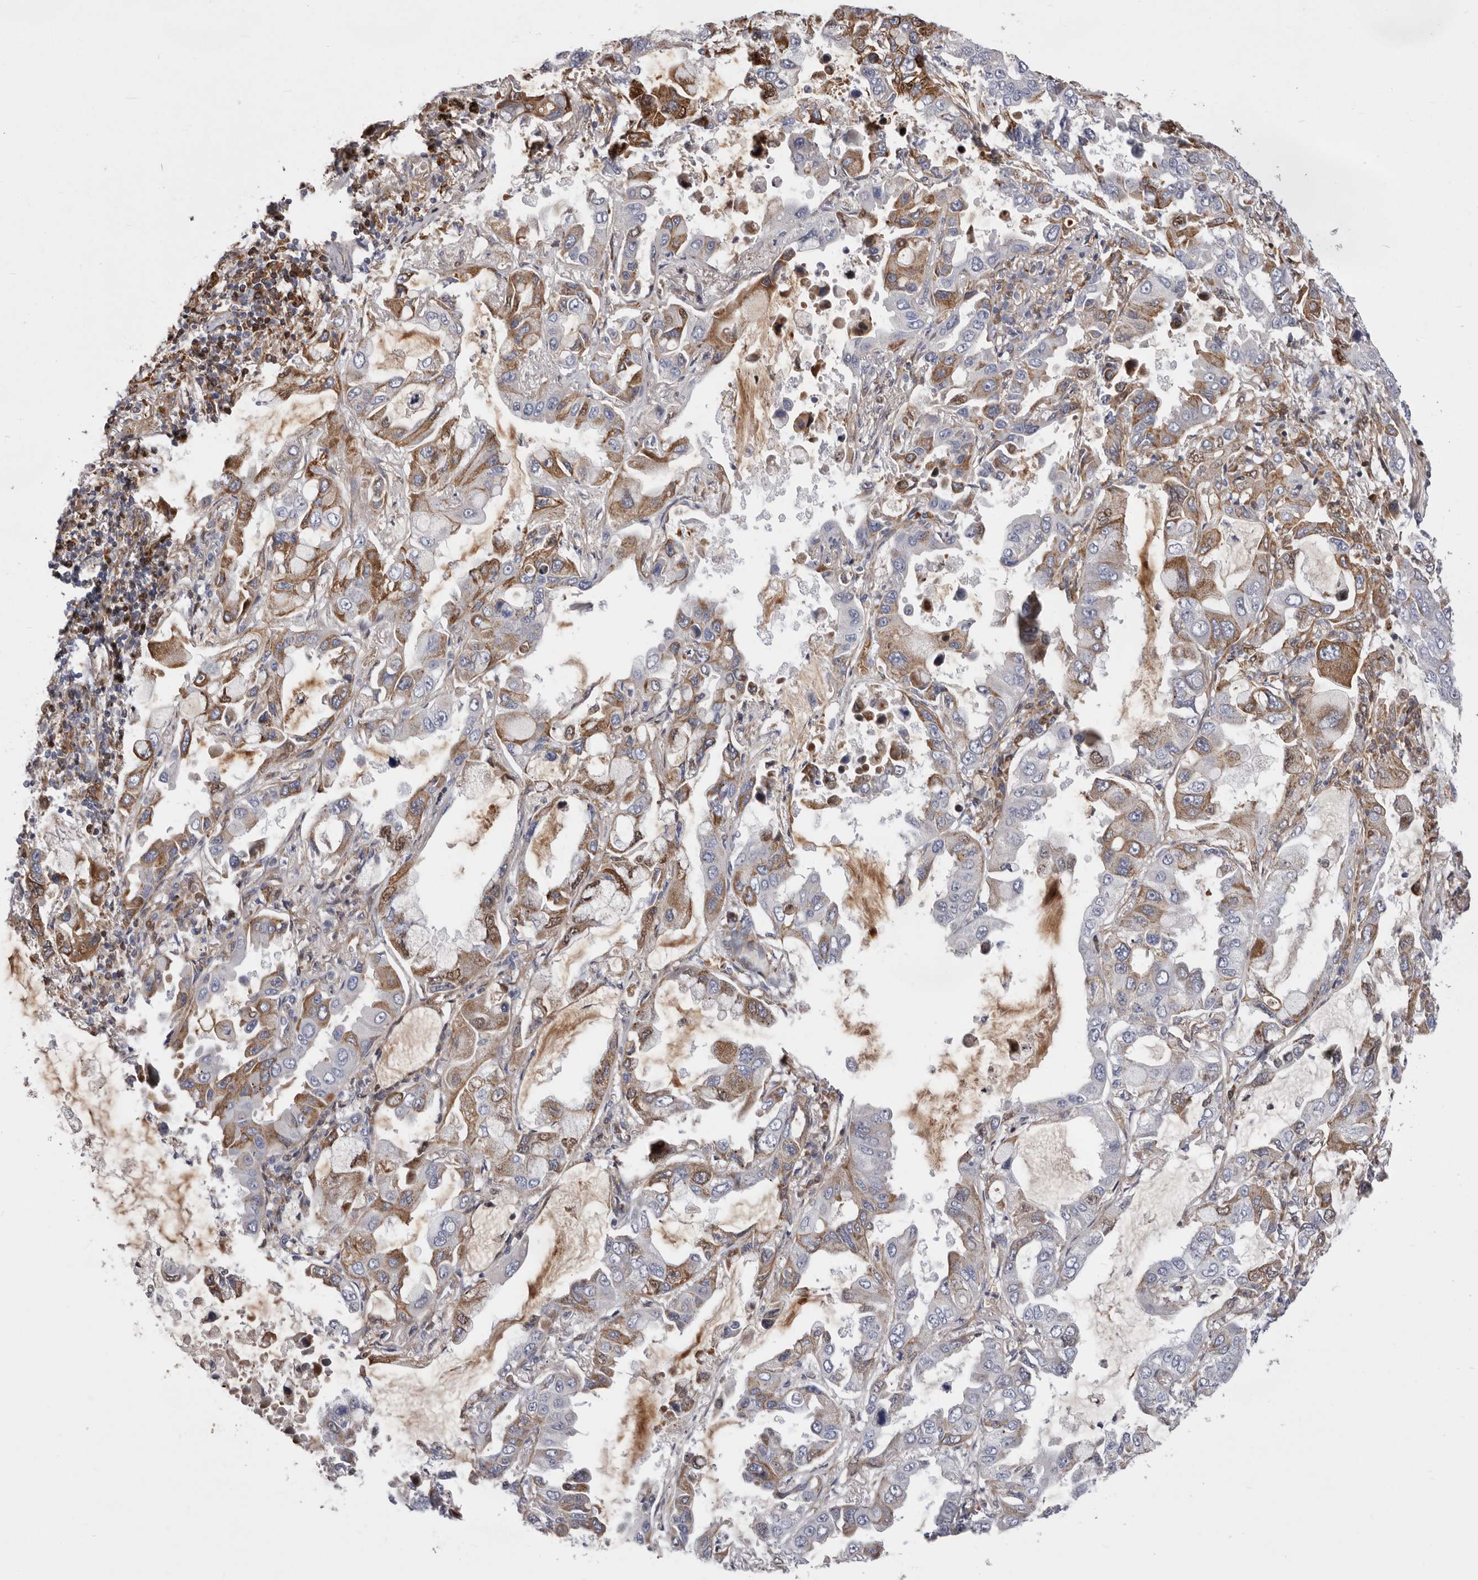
{"staining": {"intensity": "moderate", "quantity": "<25%", "location": "cytoplasmic/membranous"}, "tissue": "lung cancer", "cell_type": "Tumor cells", "image_type": "cancer", "snomed": [{"axis": "morphology", "description": "Adenocarcinoma, NOS"}, {"axis": "topography", "description": "Lung"}], "caption": "Adenocarcinoma (lung) stained for a protein demonstrates moderate cytoplasmic/membranous positivity in tumor cells.", "gene": "NUBPL", "patient": {"sex": "male", "age": 64}}